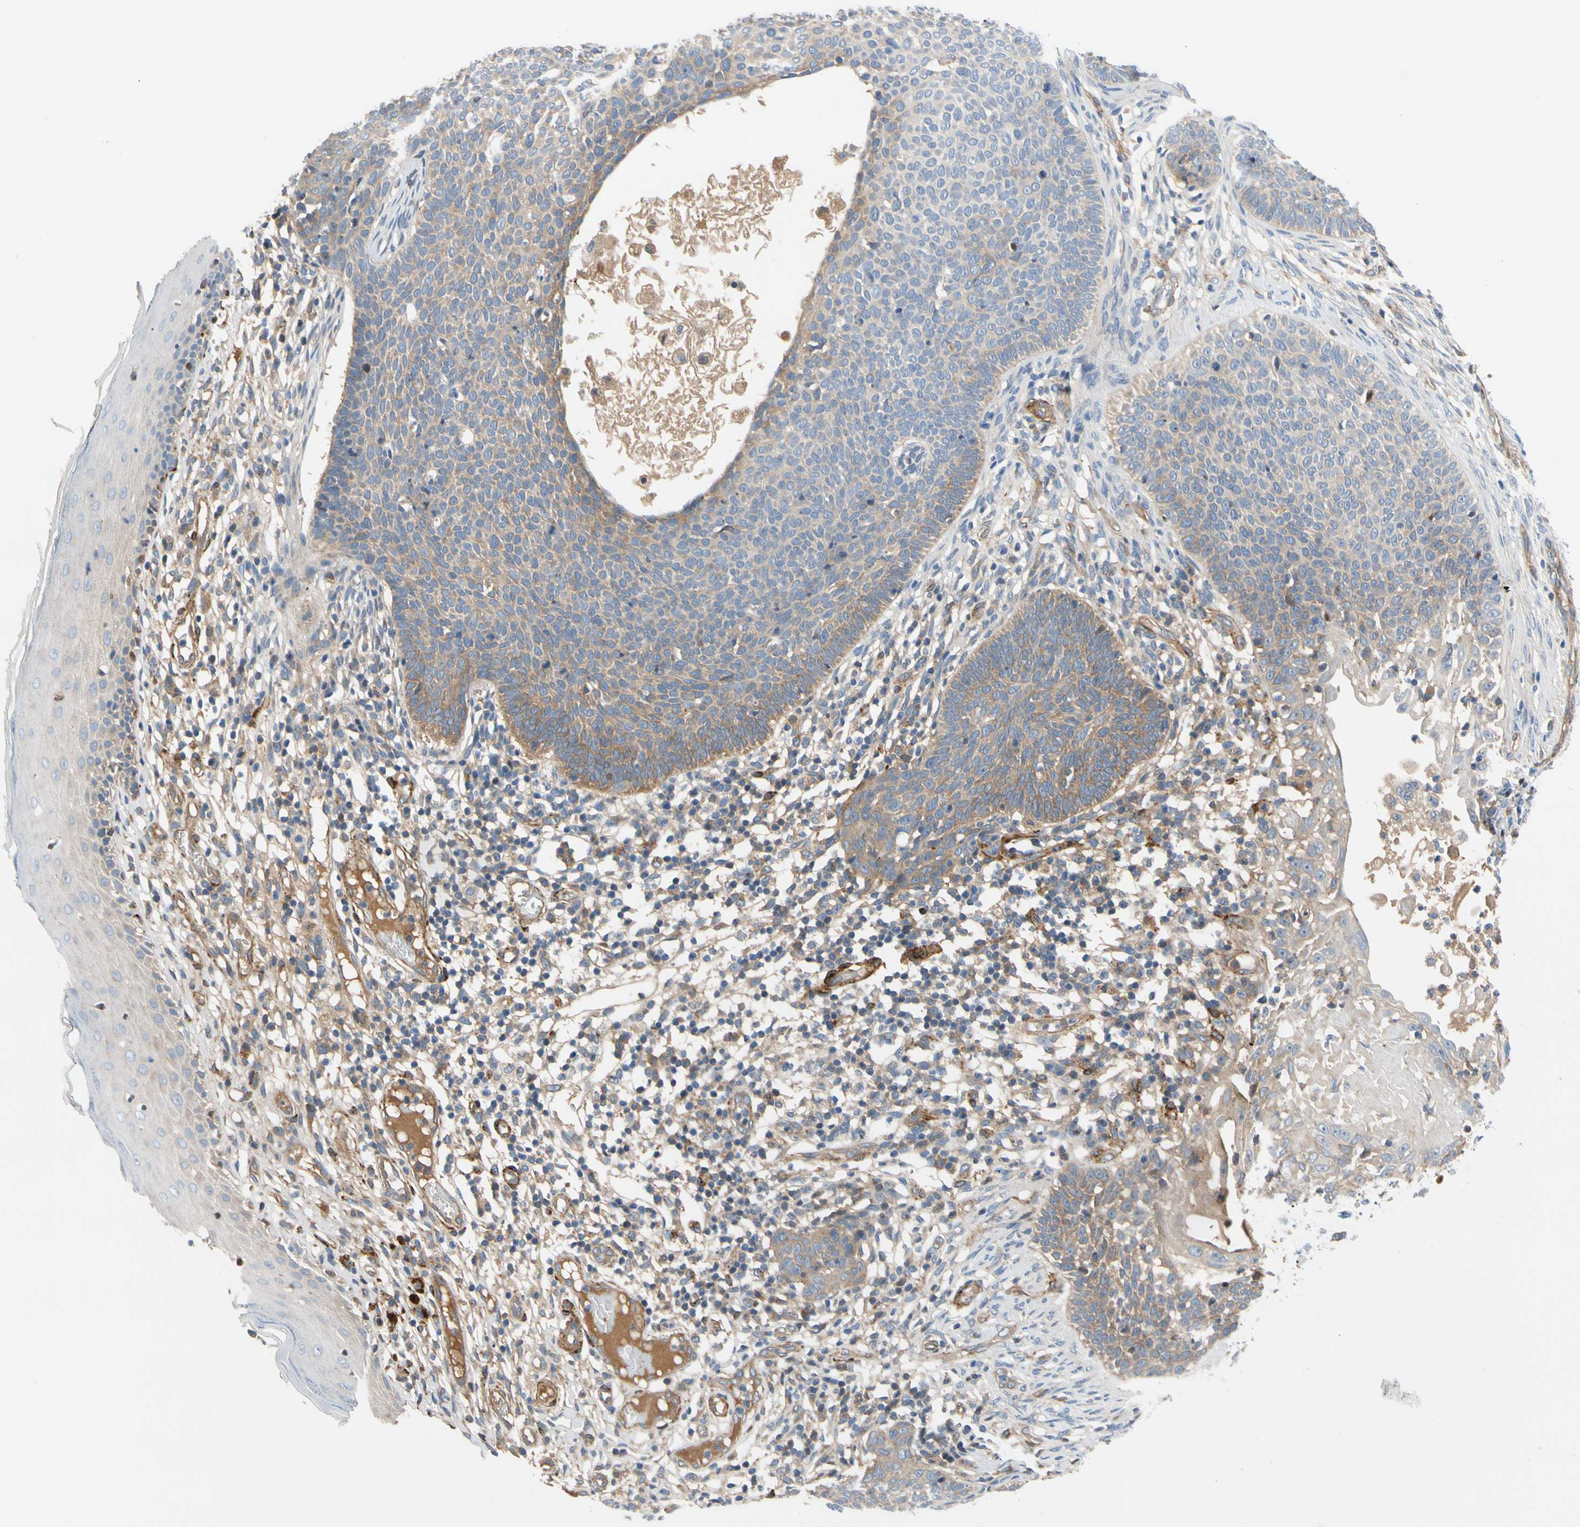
{"staining": {"intensity": "weak", "quantity": "25%-75%", "location": "cytoplasmic/membranous"}, "tissue": "skin cancer", "cell_type": "Tumor cells", "image_type": "cancer", "snomed": [{"axis": "morphology", "description": "Normal tissue, NOS"}, {"axis": "morphology", "description": "Basal cell carcinoma"}, {"axis": "topography", "description": "Skin"}], "caption": "Immunohistochemistry (IHC) staining of basal cell carcinoma (skin), which exhibits low levels of weak cytoplasmic/membranous expression in about 25%-75% of tumor cells indicating weak cytoplasmic/membranous protein positivity. The staining was performed using DAB (3,3'-diaminobenzidine) (brown) for protein detection and nuclei were counterstained in hematoxylin (blue).", "gene": "ENTREP3", "patient": {"sex": "male", "age": 87}}